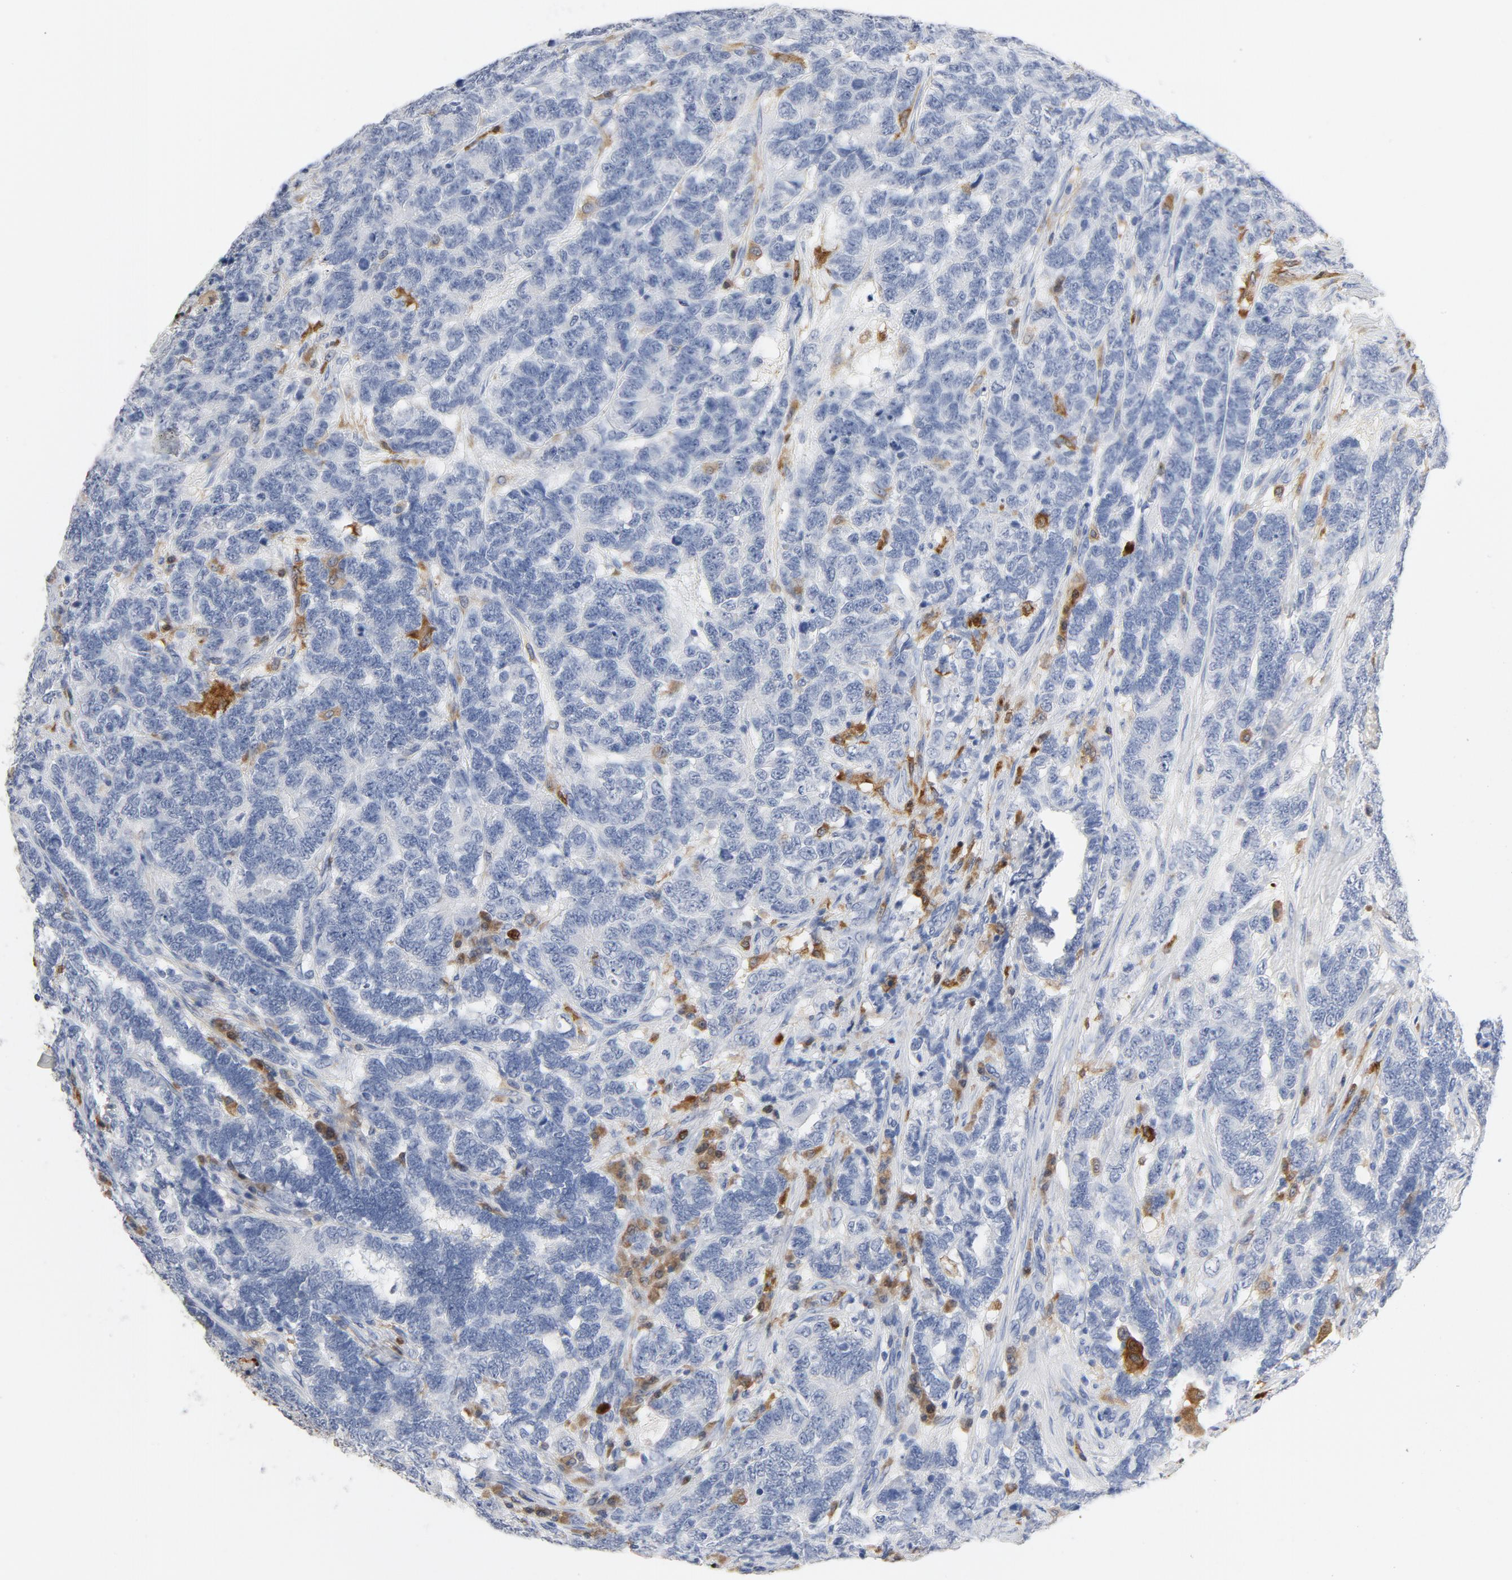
{"staining": {"intensity": "negative", "quantity": "none", "location": "none"}, "tissue": "testis cancer", "cell_type": "Tumor cells", "image_type": "cancer", "snomed": [{"axis": "morphology", "description": "Carcinoma, Embryonal, NOS"}, {"axis": "topography", "description": "Testis"}], "caption": "This is a micrograph of immunohistochemistry staining of embryonal carcinoma (testis), which shows no staining in tumor cells. (Brightfield microscopy of DAB (3,3'-diaminobenzidine) immunohistochemistry (IHC) at high magnification).", "gene": "NCF1", "patient": {"sex": "male", "age": 26}}